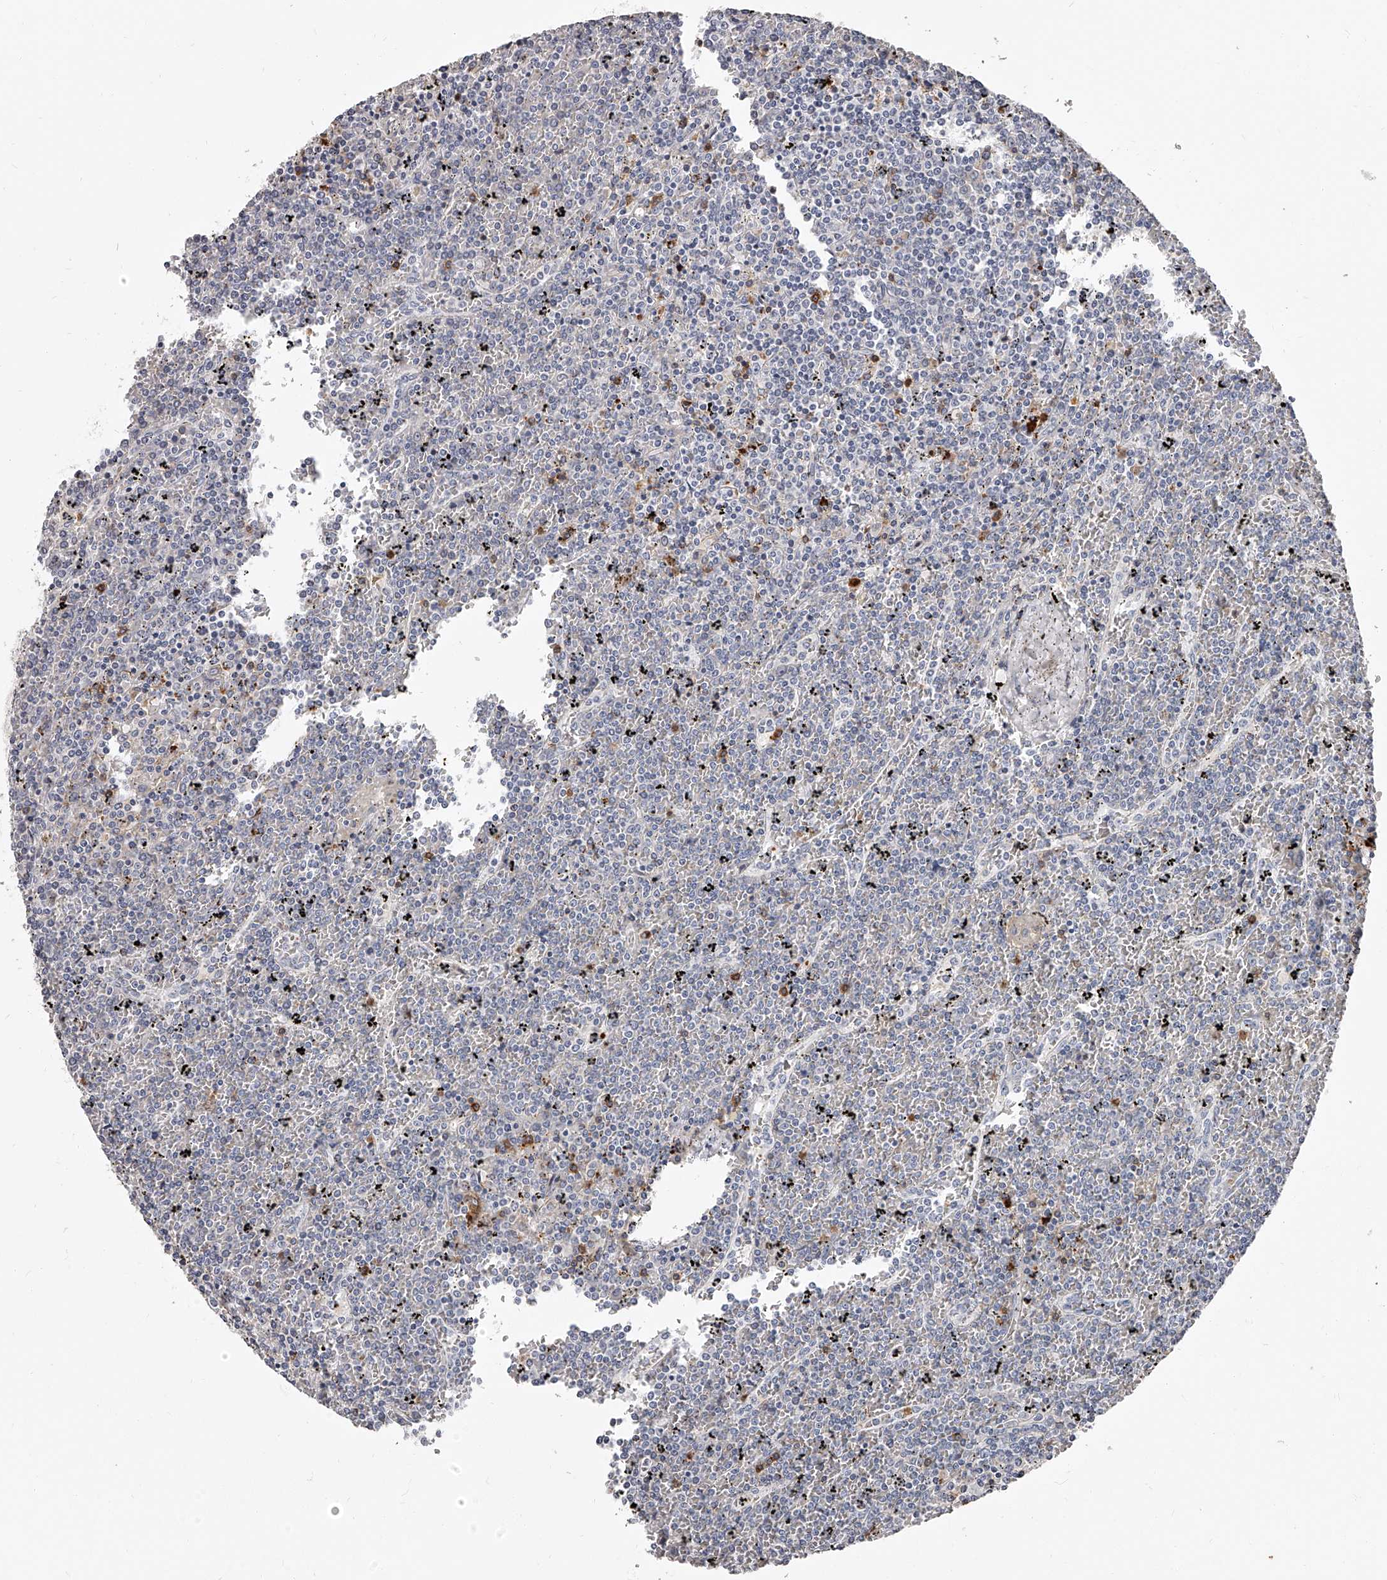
{"staining": {"intensity": "negative", "quantity": "none", "location": "none"}, "tissue": "lymphoma", "cell_type": "Tumor cells", "image_type": "cancer", "snomed": [{"axis": "morphology", "description": "Malignant lymphoma, non-Hodgkin's type, Low grade"}, {"axis": "topography", "description": "Spleen"}], "caption": "High magnification brightfield microscopy of low-grade malignant lymphoma, non-Hodgkin's type stained with DAB (brown) and counterstained with hematoxylin (blue): tumor cells show no significant staining. Nuclei are stained in blue.", "gene": "PACSIN1", "patient": {"sex": "female", "age": 19}}